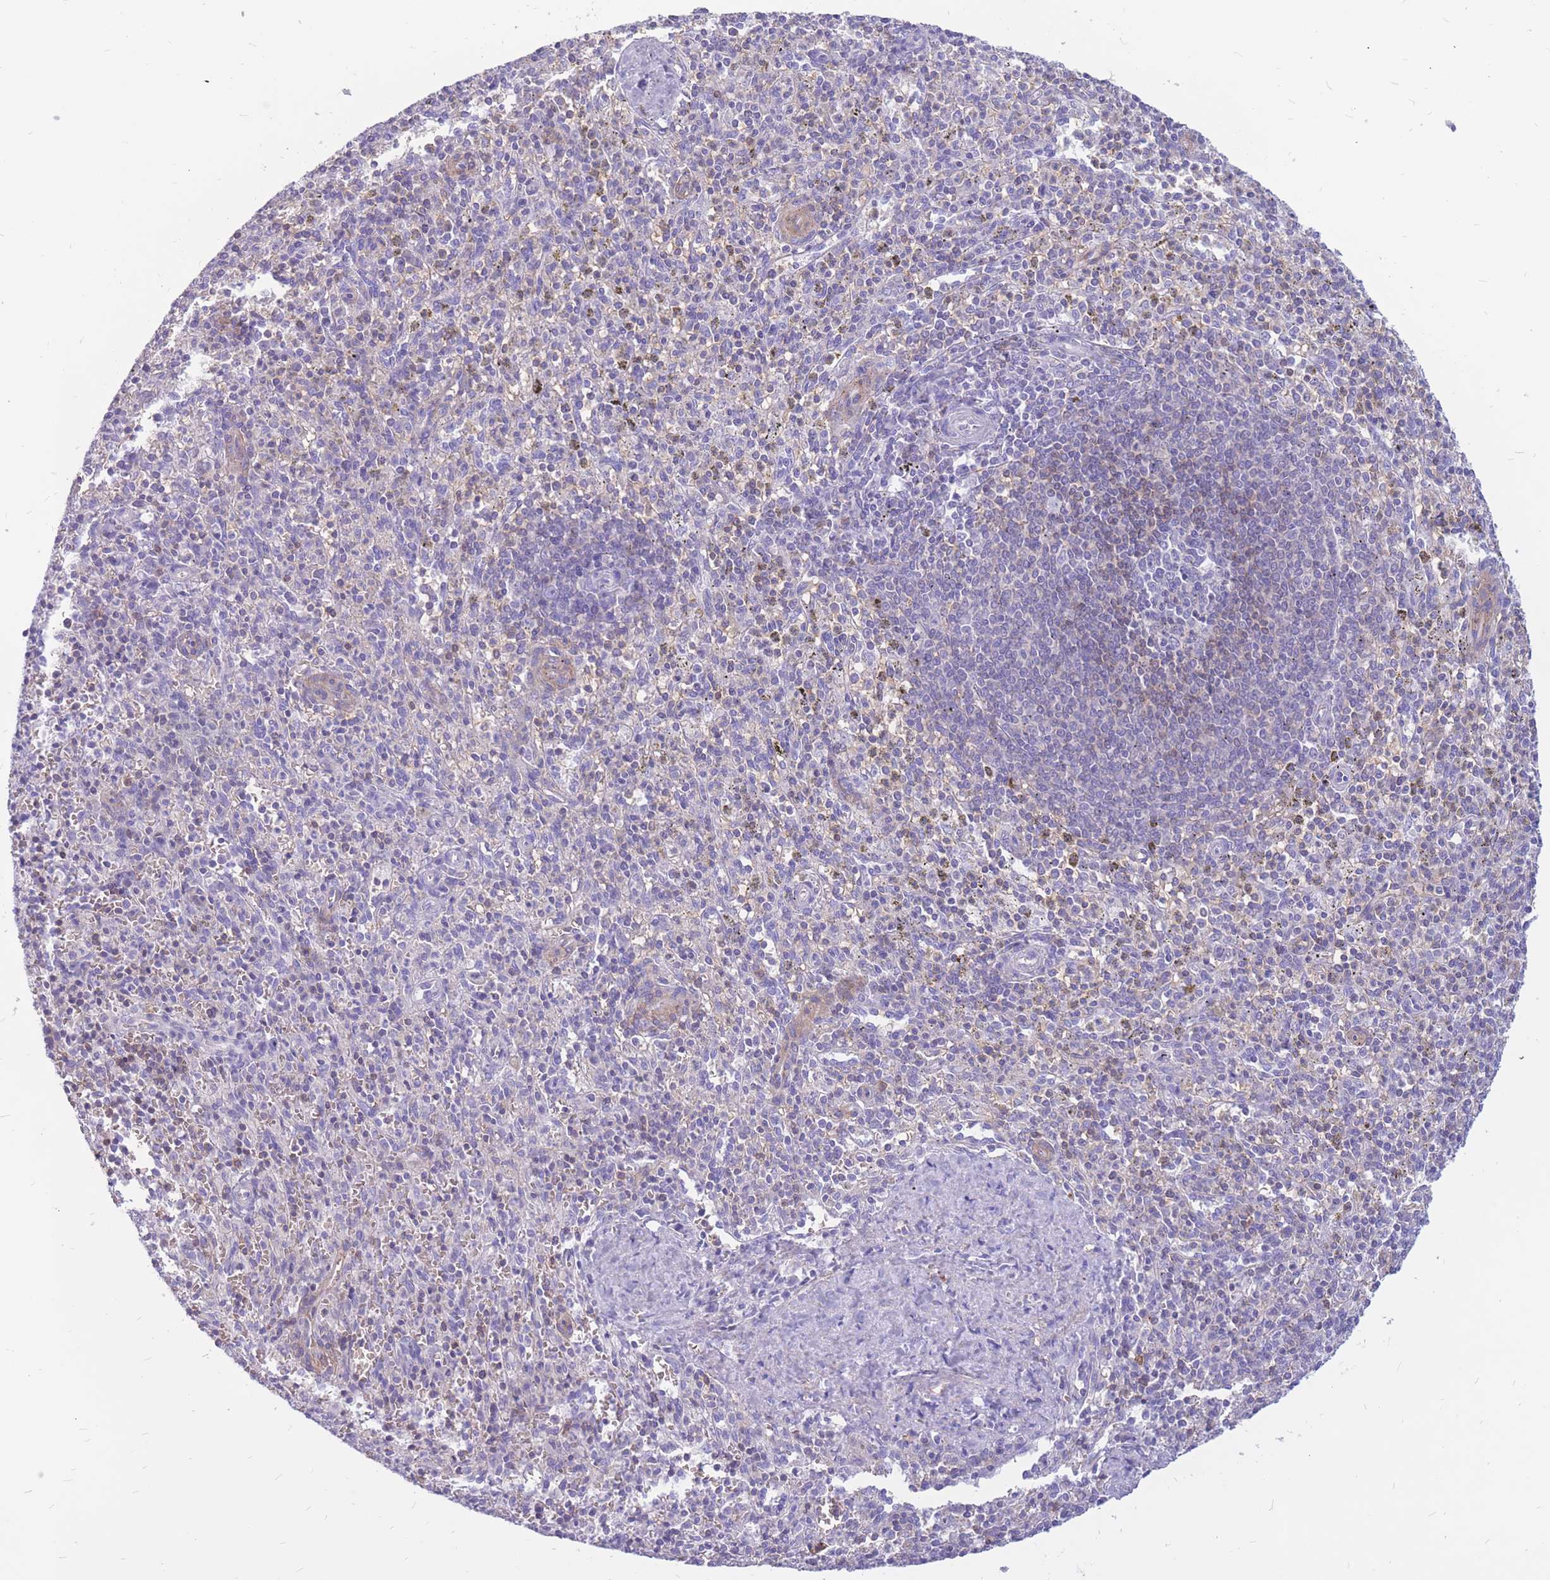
{"staining": {"intensity": "weak", "quantity": "<25%", "location": "cytoplasmic/membranous"}, "tissue": "spleen", "cell_type": "Cells in red pulp", "image_type": "normal", "snomed": [{"axis": "morphology", "description": "Normal tissue, NOS"}, {"axis": "topography", "description": "Spleen"}], "caption": "DAB immunohistochemical staining of benign human spleen reveals no significant staining in cells in red pulp.", "gene": "ADD2", "patient": {"sex": "male", "age": 72}}